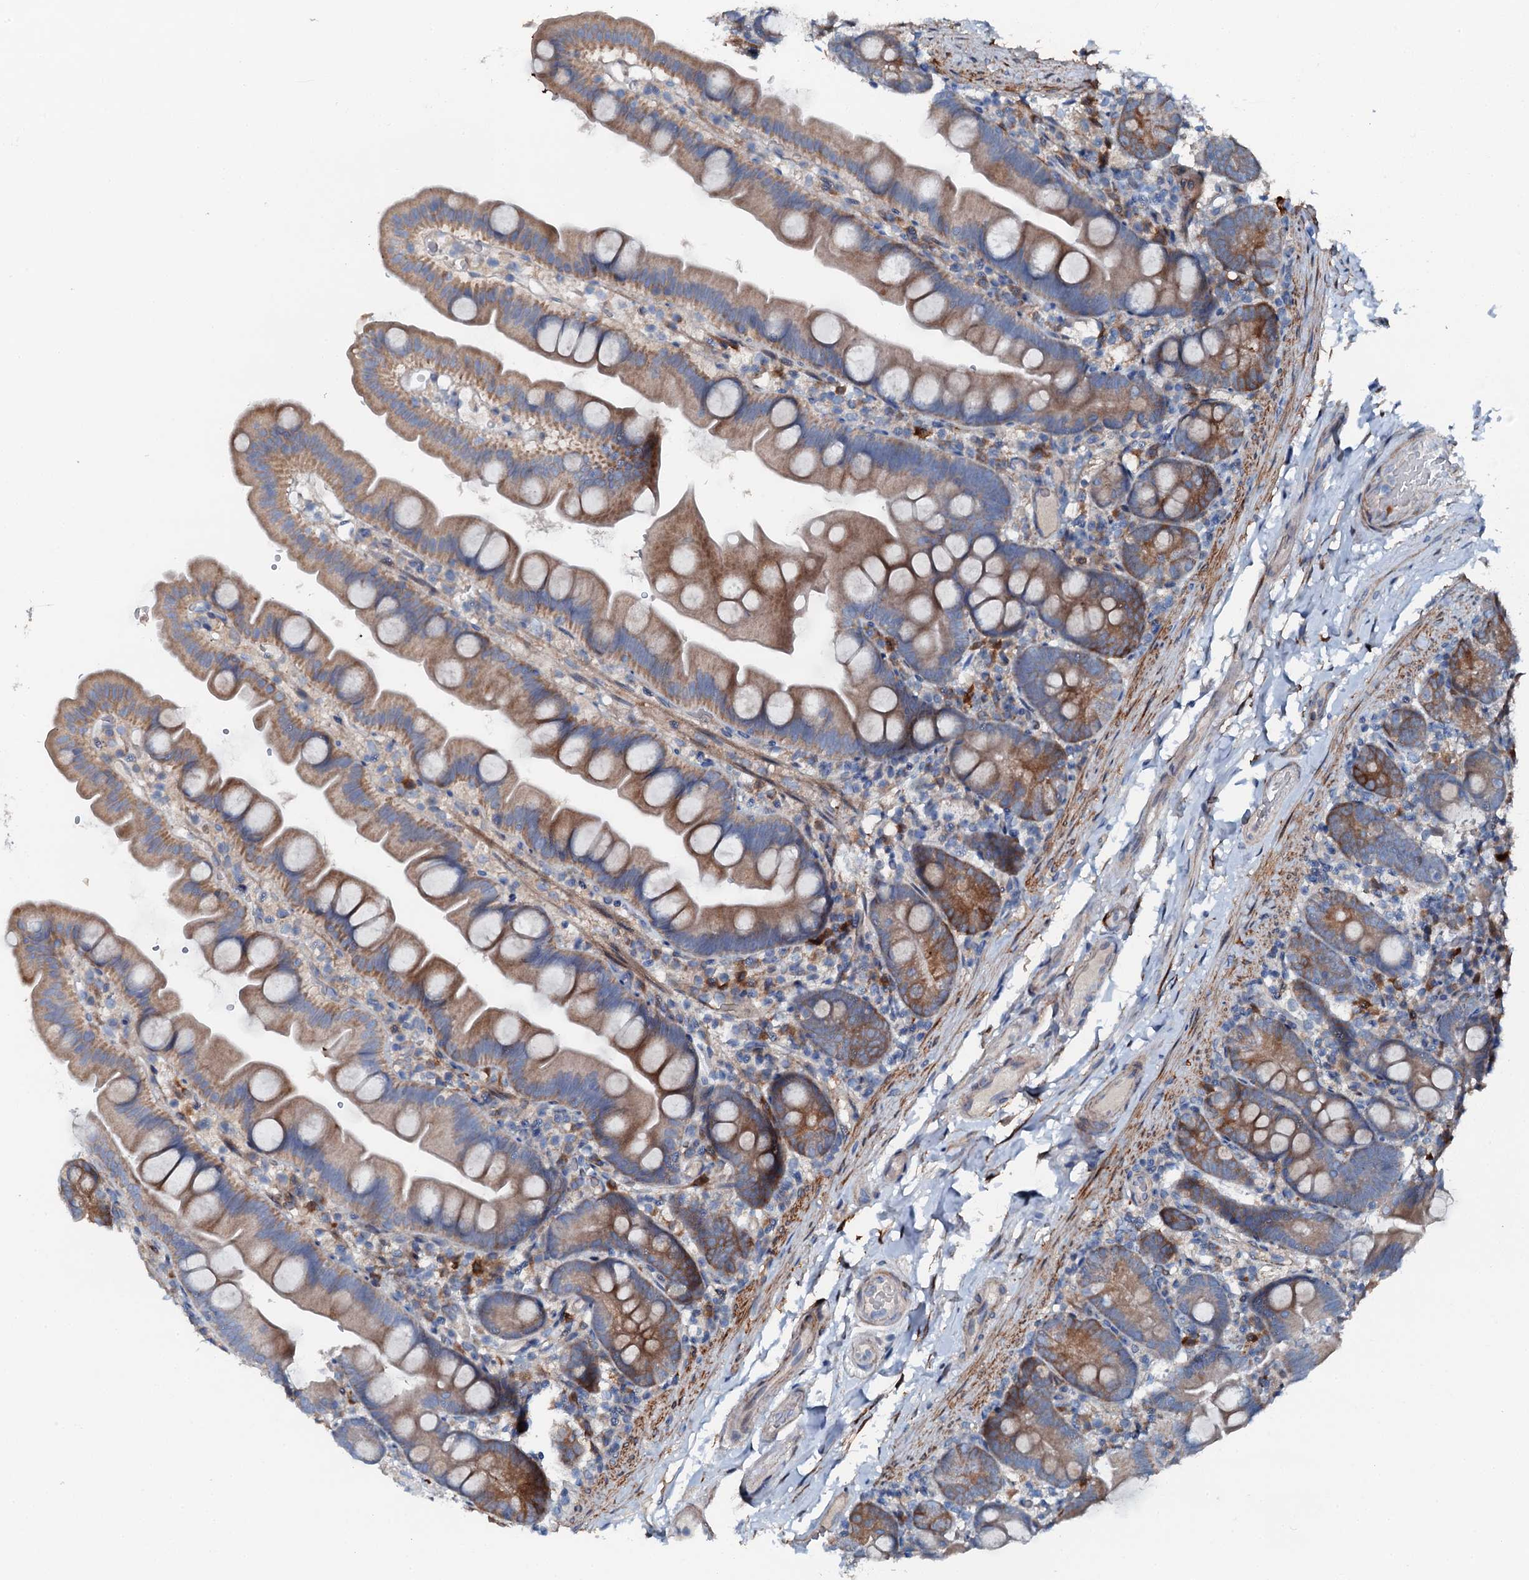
{"staining": {"intensity": "moderate", "quantity": "25%-75%", "location": "cytoplasmic/membranous"}, "tissue": "small intestine", "cell_type": "Glandular cells", "image_type": "normal", "snomed": [{"axis": "morphology", "description": "Normal tissue, NOS"}, {"axis": "topography", "description": "Small intestine"}], "caption": "Small intestine stained with immunohistochemistry reveals moderate cytoplasmic/membranous expression in approximately 25%-75% of glandular cells. (Stains: DAB (3,3'-diaminobenzidine) in brown, nuclei in blue, Microscopy: brightfield microscopy at high magnification).", "gene": "GFOD2", "patient": {"sex": "female", "age": 68}}